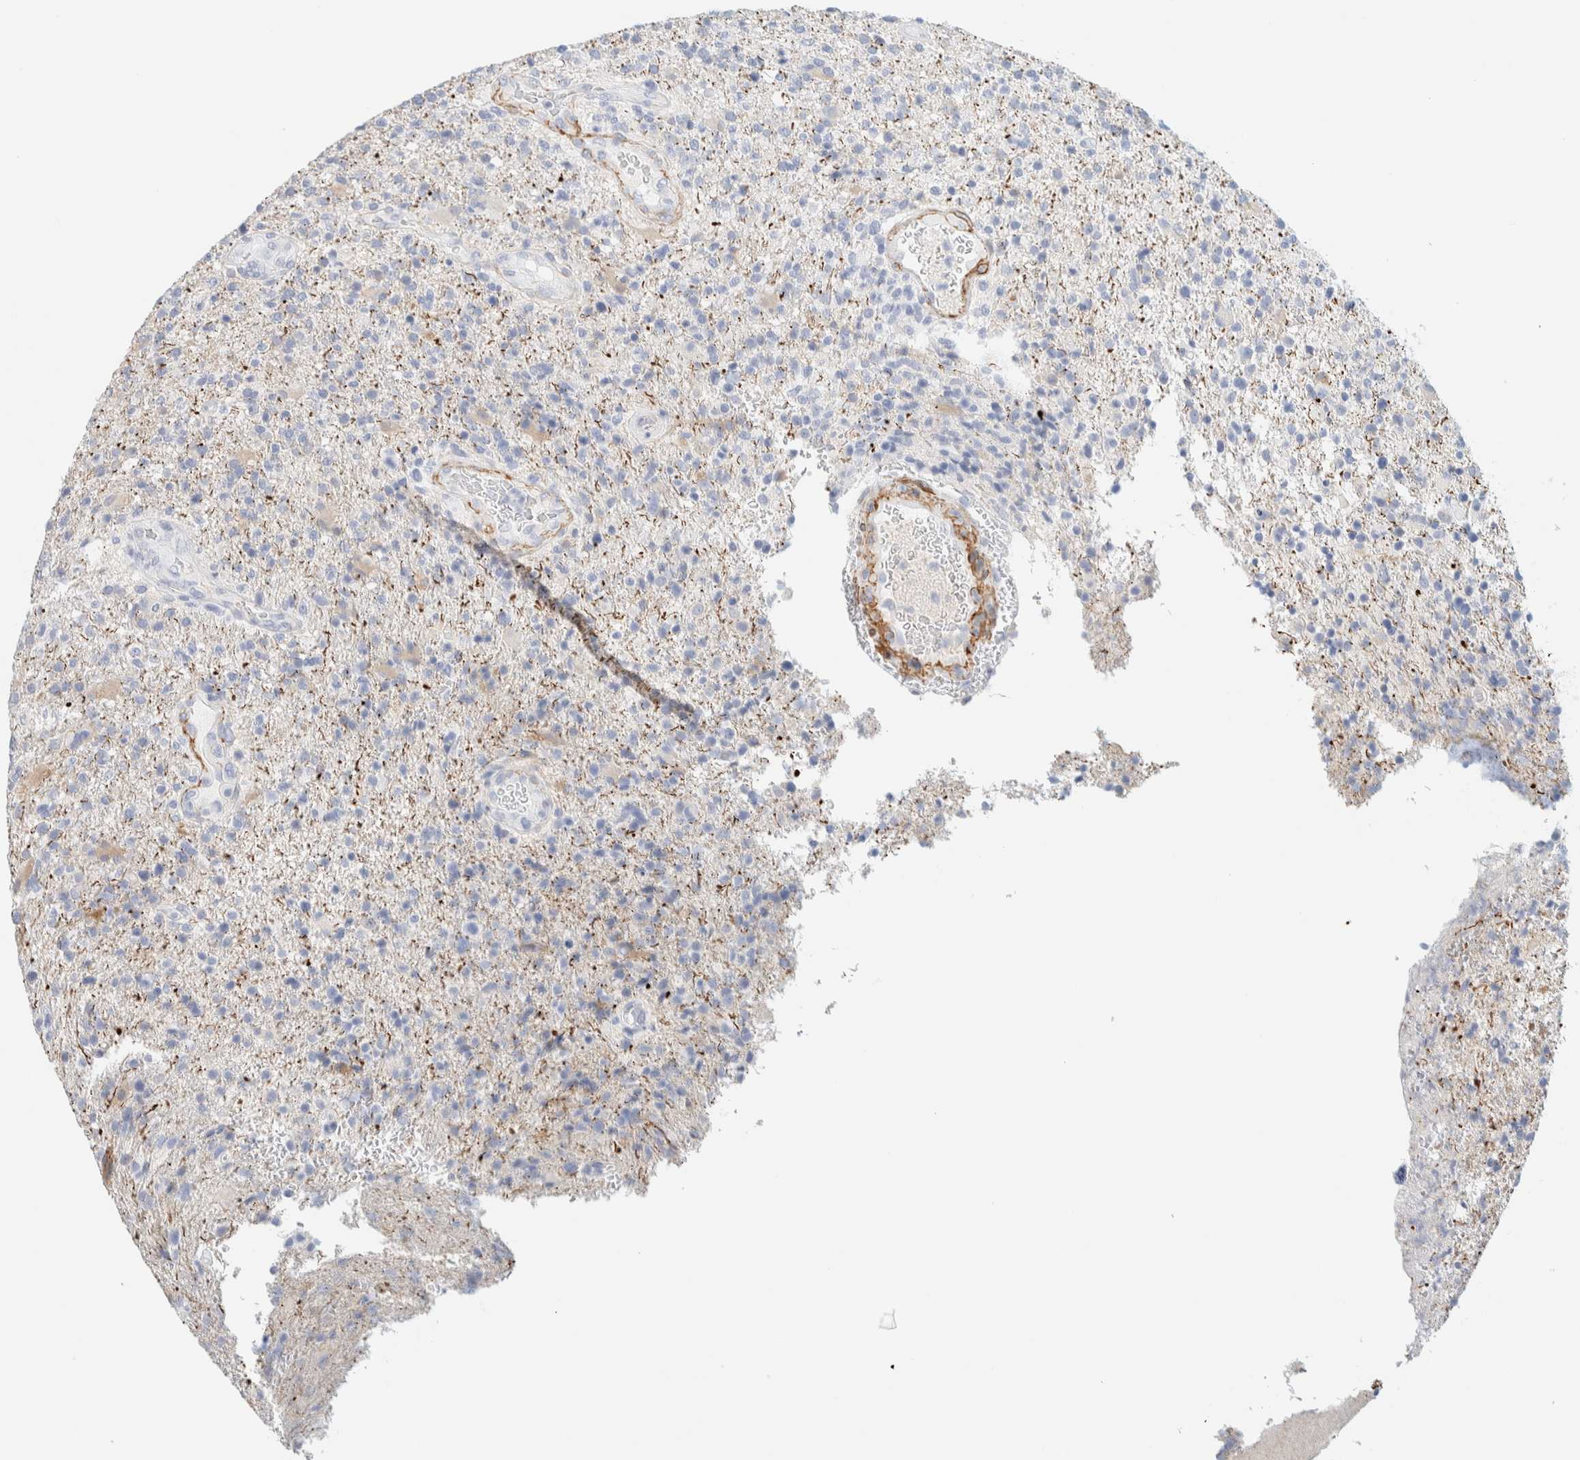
{"staining": {"intensity": "negative", "quantity": "none", "location": "none"}, "tissue": "glioma", "cell_type": "Tumor cells", "image_type": "cancer", "snomed": [{"axis": "morphology", "description": "Glioma, malignant, High grade"}, {"axis": "topography", "description": "Brain"}], "caption": "Immunohistochemical staining of malignant glioma (high-grade) shows no significant expression in tumor cells.", "gene": "AFMID", "patient": {"sex": "male", "age": 72}}